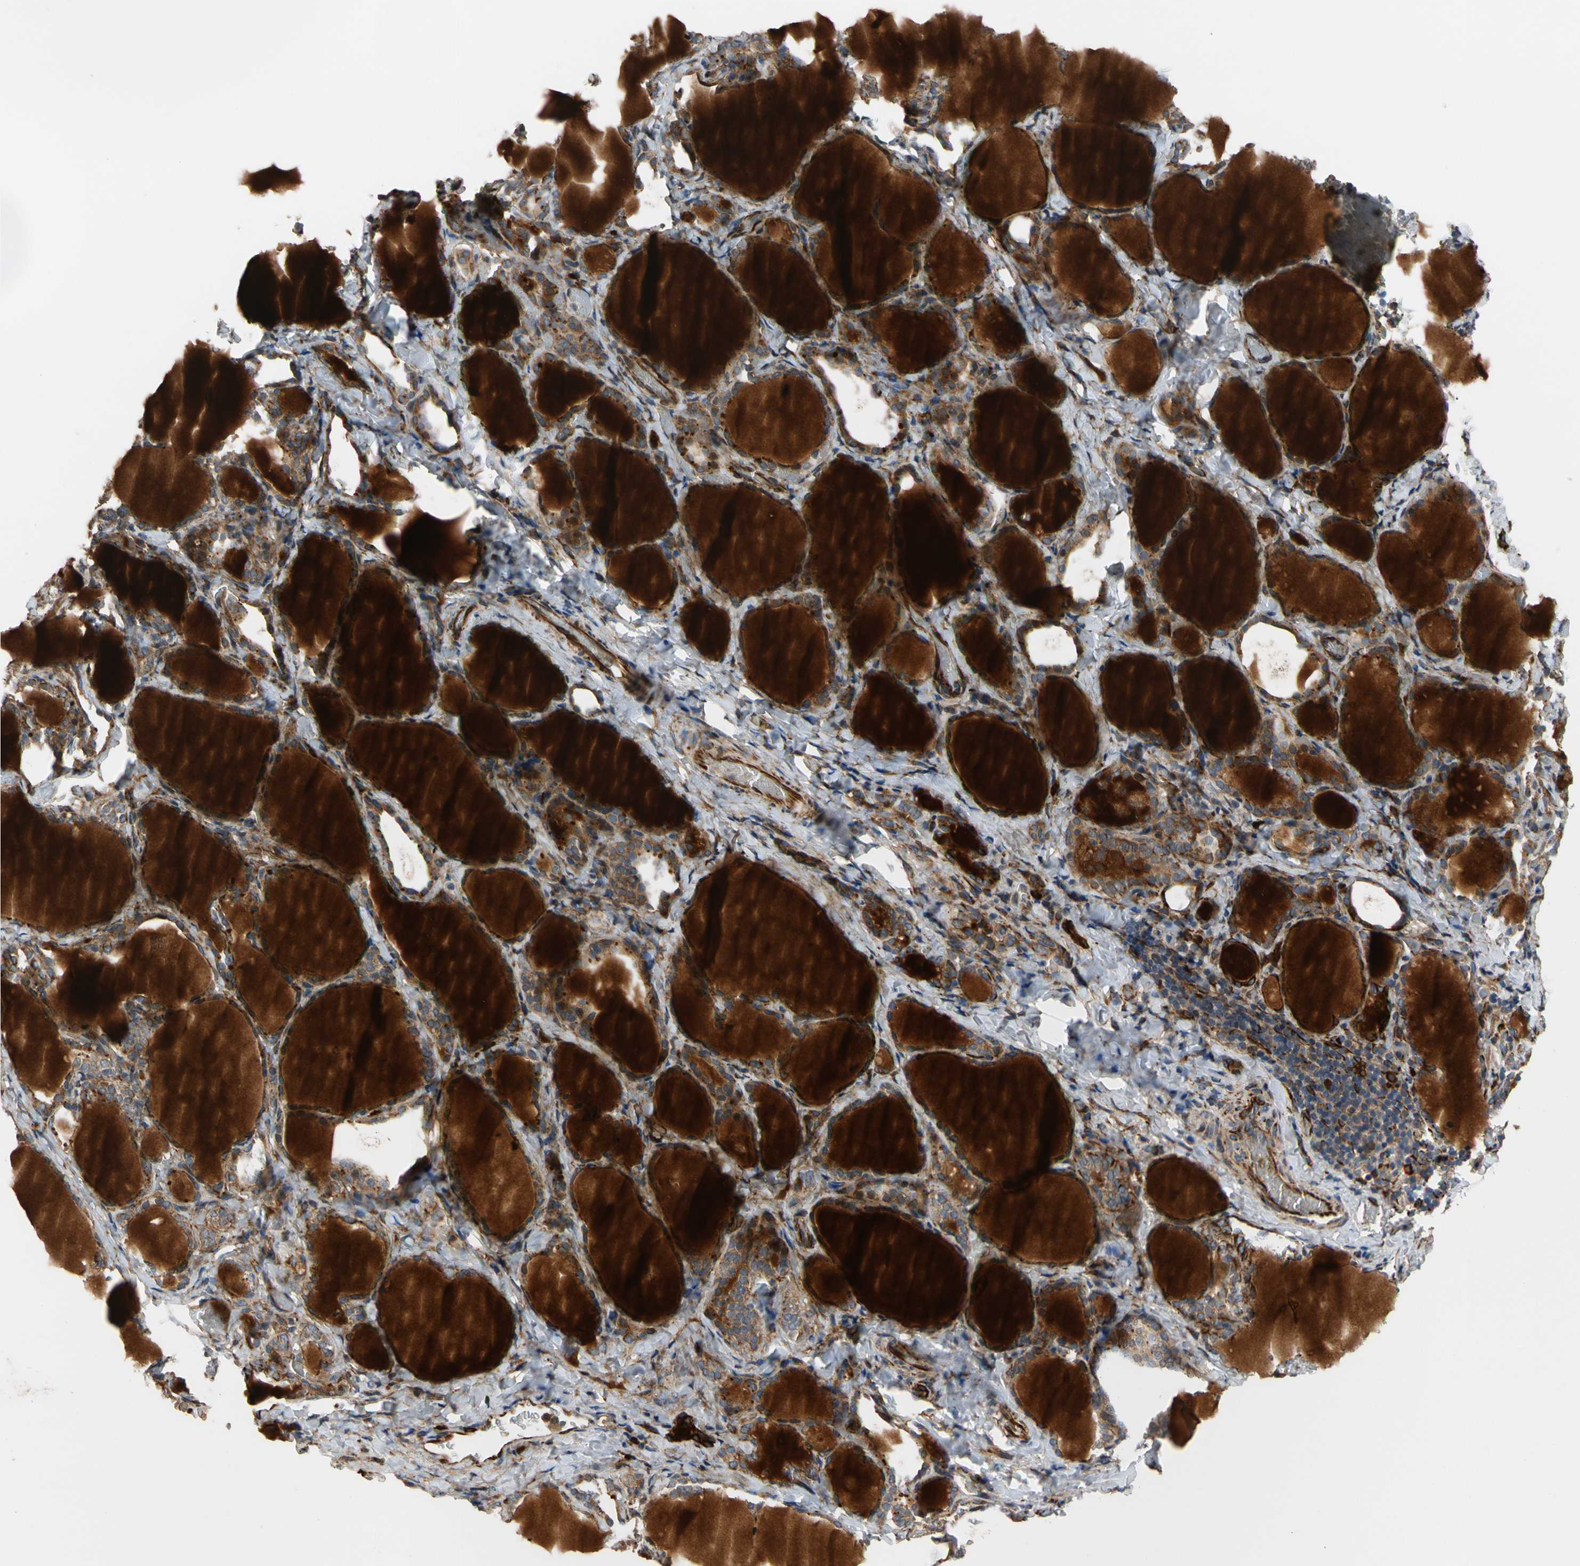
{"staining": {"intensity": "weak", "quantity": "25%-75%", "location": "cytoplasmic/membranous"}, "tissue": "thyroid gland", "cell_type": "Glandular cells", "image_type": "normal", "snomed": [{"axis": "morphology", "description": "Normal tissue, NOS"}, {"axis": "morphology", "description": "Papillary adenocarcinoma, NOS"}, {"axis": "topography", "description": "Thyroid gland"}], "caption": "A photomicrograph showing weak cytoplasmic/membranous staining in approximately 25%-75% of glandular cells in normal thyroid gland, as visualized by brown immunohistochemical staining.", "gene": "FGD6", "patient": {"sex": "female", "age": 30}}